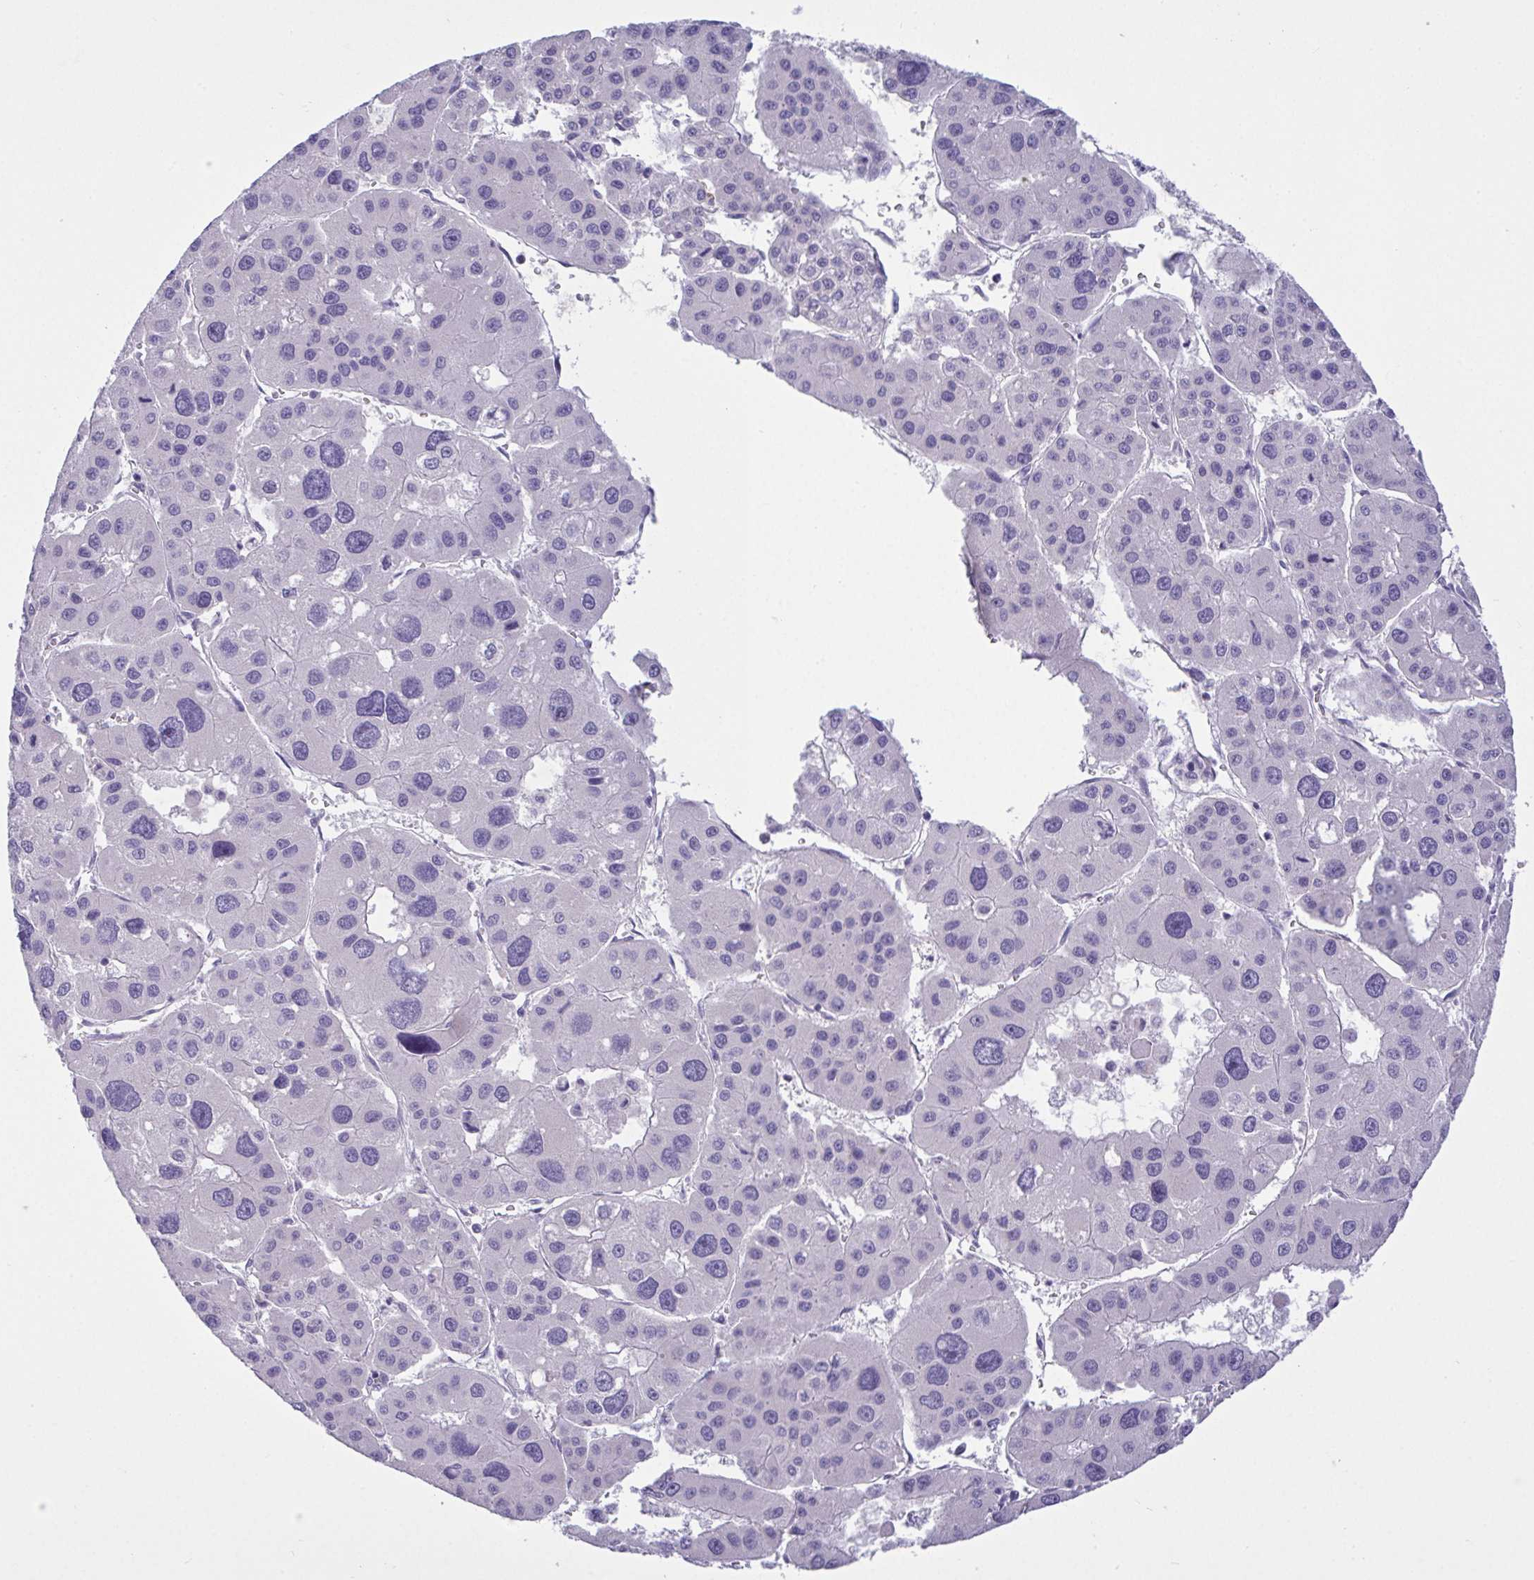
{"staining": {"intensity": "negative", "quantity": "none", "location": "none"}, "tissue": "liver cancer", "cell_type": "Tumor cells", "image_type": "cancer", "snomed": [{"axis": "morphology", "description": "Carcinoma, Hepatocellular, NOS"}, {"axis": "topography", "description": "Liver"}], "caption": "Hepatocellular carcinoma (liver) was stained to show a protein in brown. There is no significant staining in tumor cells. Nuclei are stained in blue.", "gene": "C4orf33", "patient": {"sex": "male", "age": 73}}